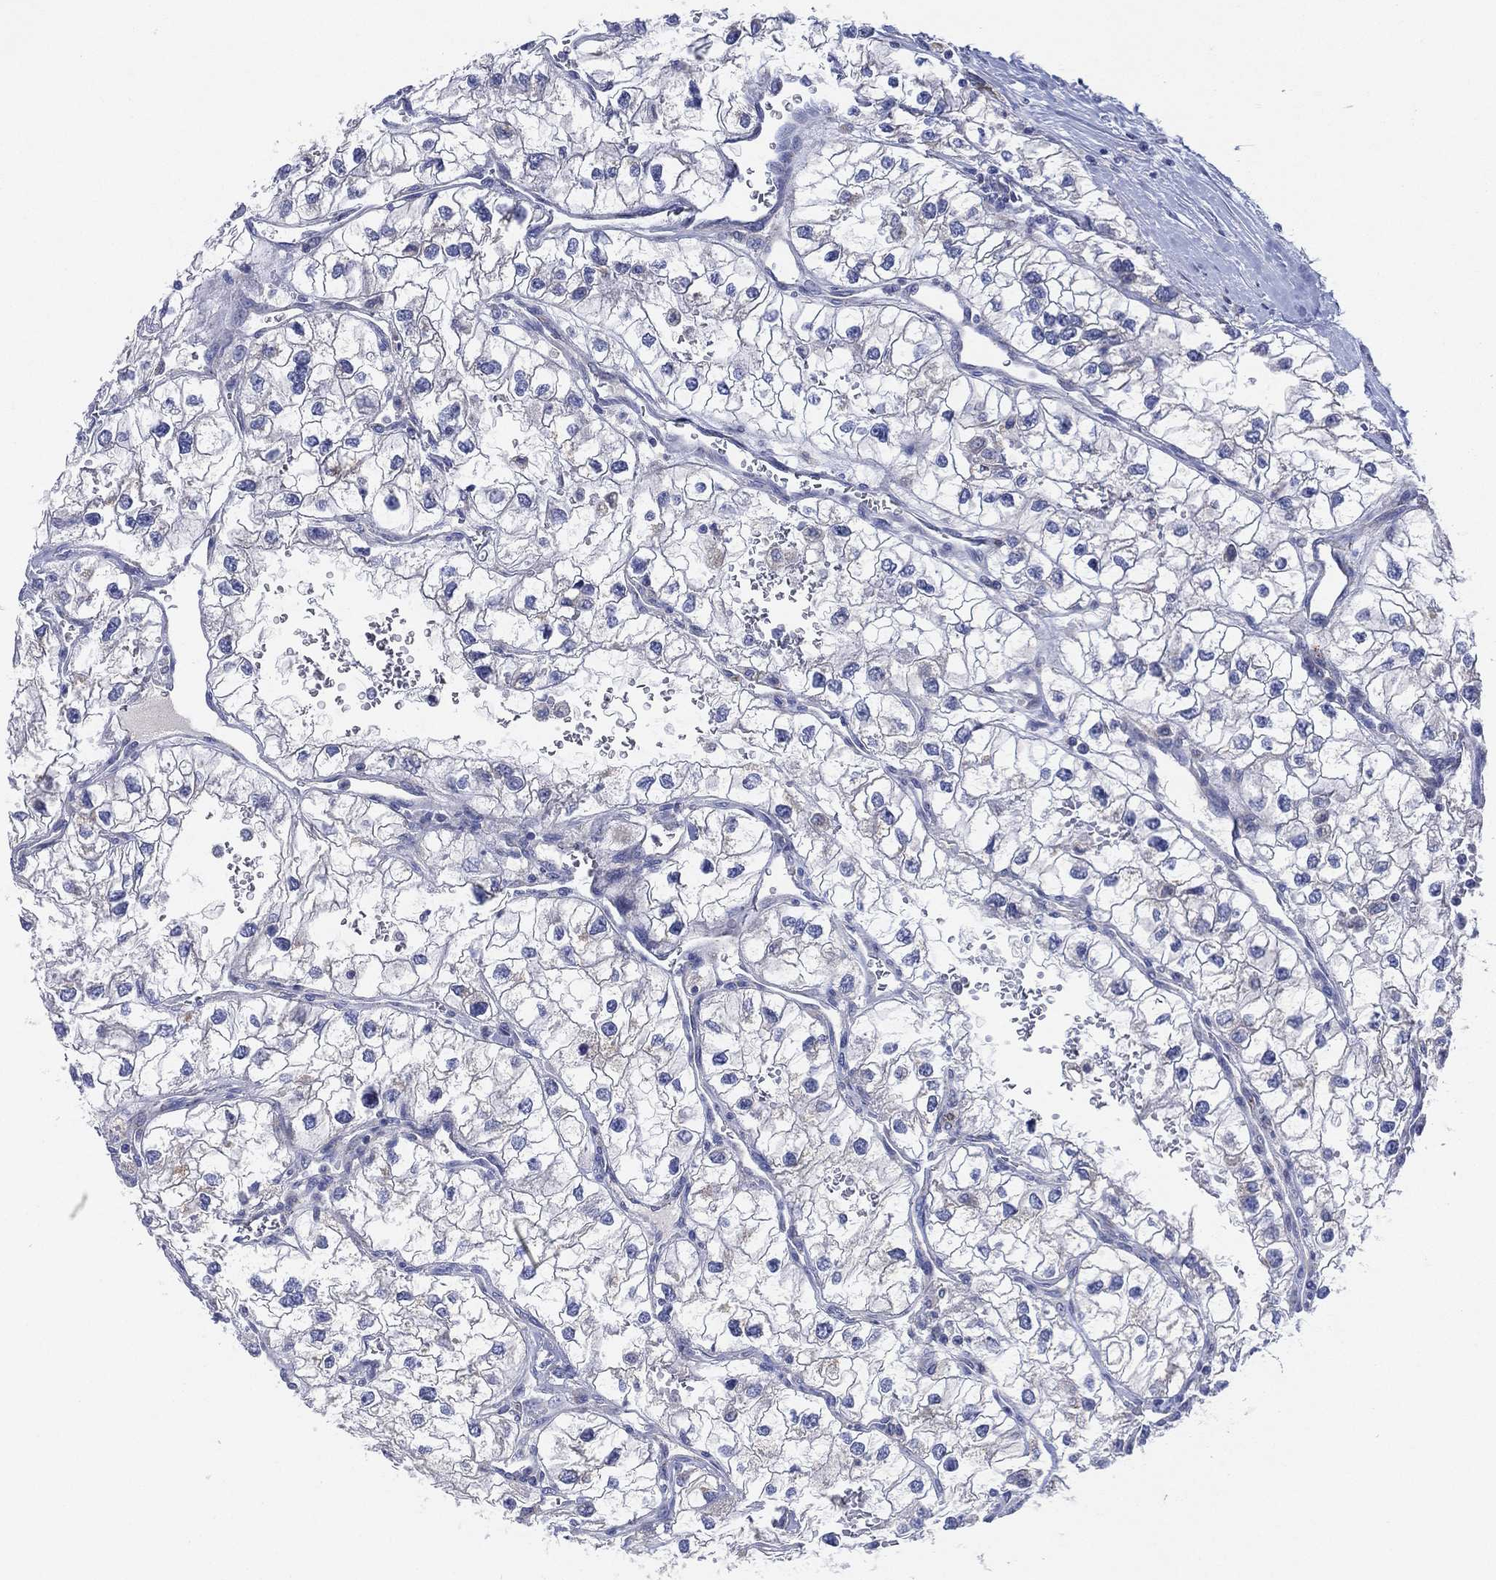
{"staining": {"intensity": "negative", "quantity": "none", "location": "none"}, "tissue": "renal cancer", "cell_type": "Tumor cells", "image_type": "cancer", "snomed": [{"axis": "morphology", "description": "Adenocarcinoma, NOS"}, {"axis": "topography", "description": "Kidney"}], "caption": "DAB (3,3'-diaminobenzidine) immunohistochemical staining of human renal adenocarcinoma reveals no significant staining in tumor cells.", "gene": "GALNS", "patient": {"sex": "male", "age": 59}}